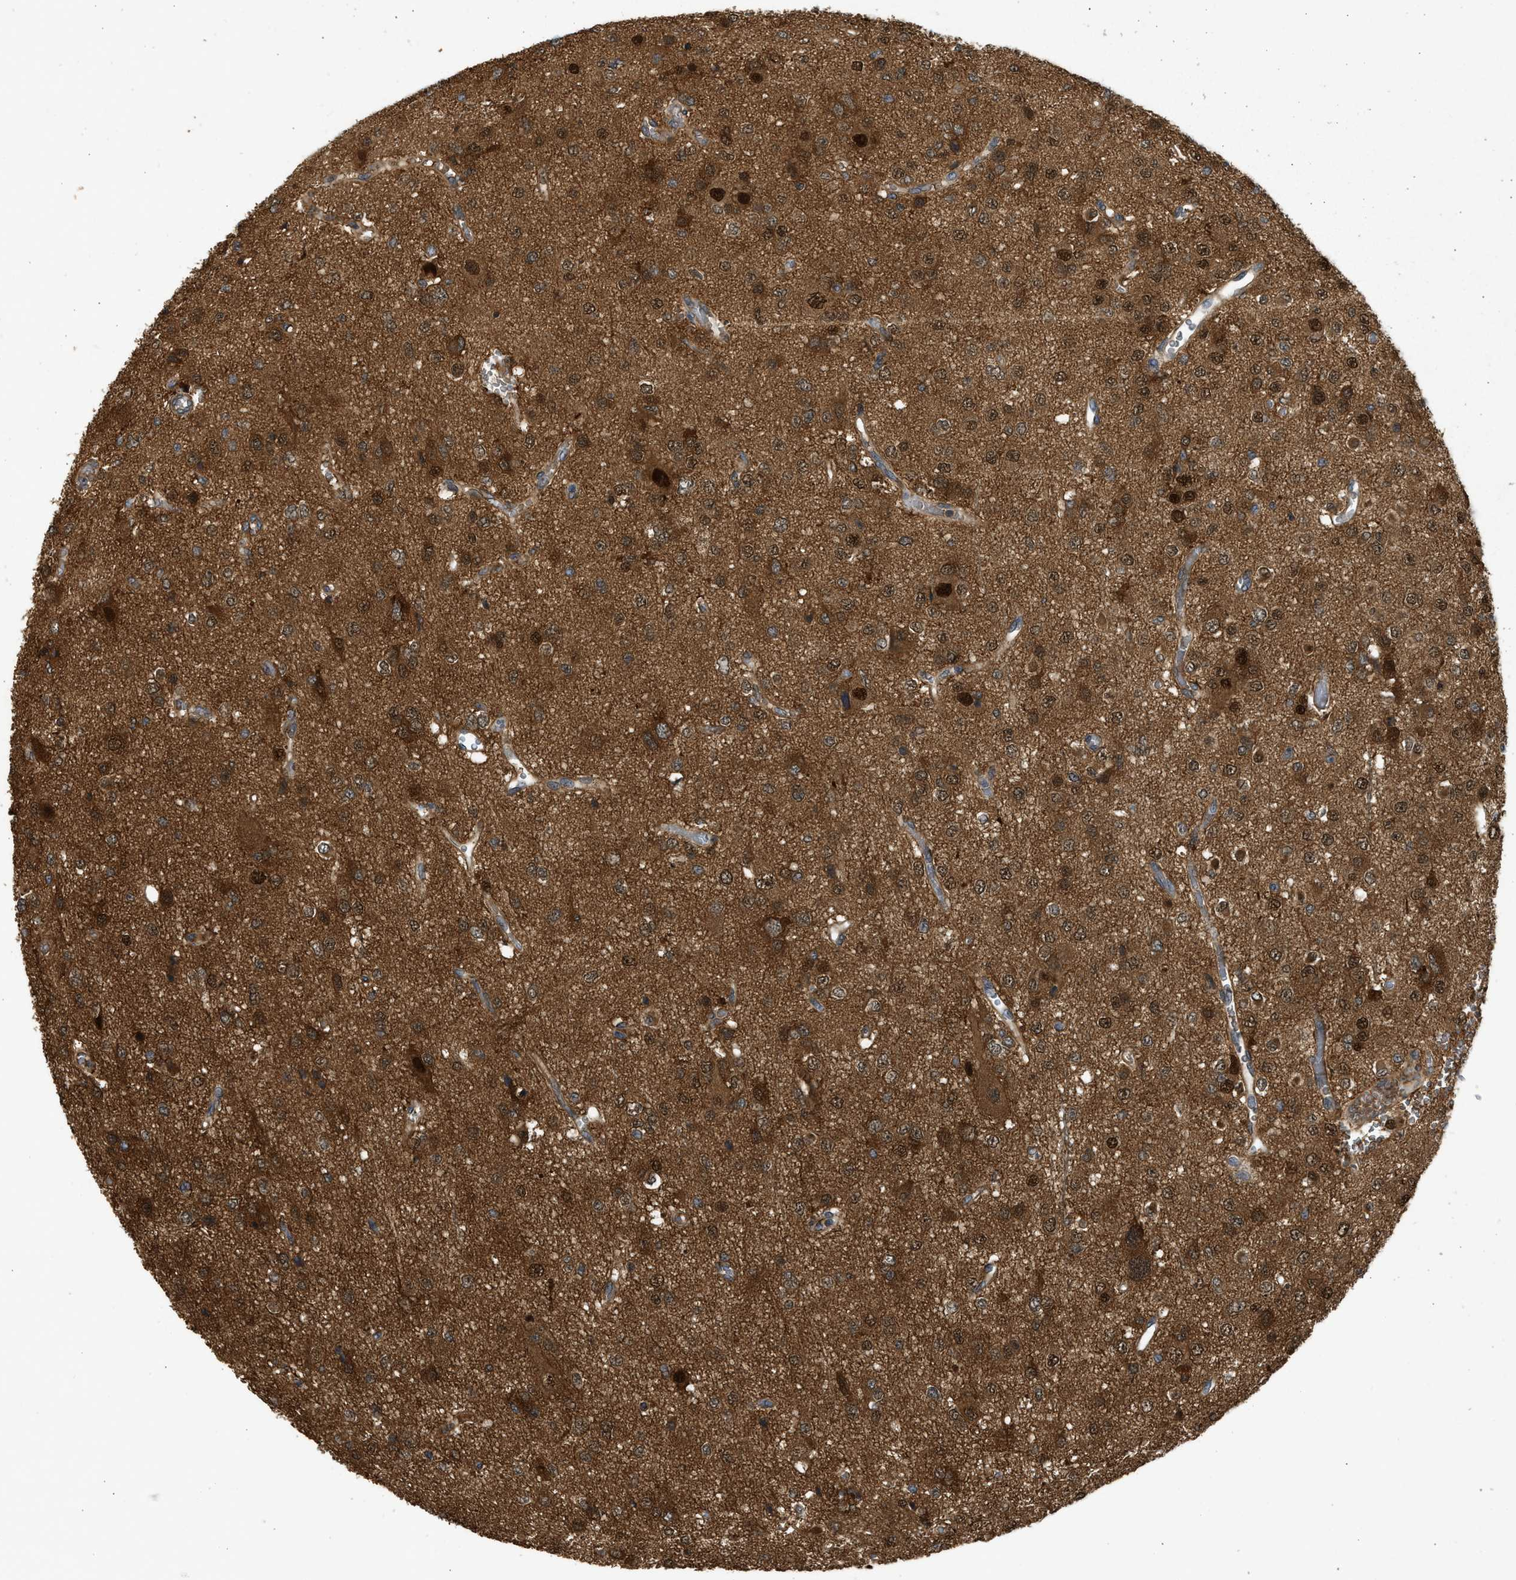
{"staining": {"intensity": "strong", "quantity": ">75%", "location": "cytoplasmic/membranous,nuclear"}, "tissue": "glioma", "cell_type": "Tumor cells", "image_type": "cancer", "snomed": [{"axis": "morphology", "description": "Glioma, malignant, Low grade"}, {"axis": "topography", "description": "Brain"}], "caption": "Human glioma stained with a brown dye reveals strong cytoplasmic/membranous and nuclear positive staining in approximately >75% of tumor cells.", "gene": "MAPK7", "patient": {"sex": "male", "age": 38}}